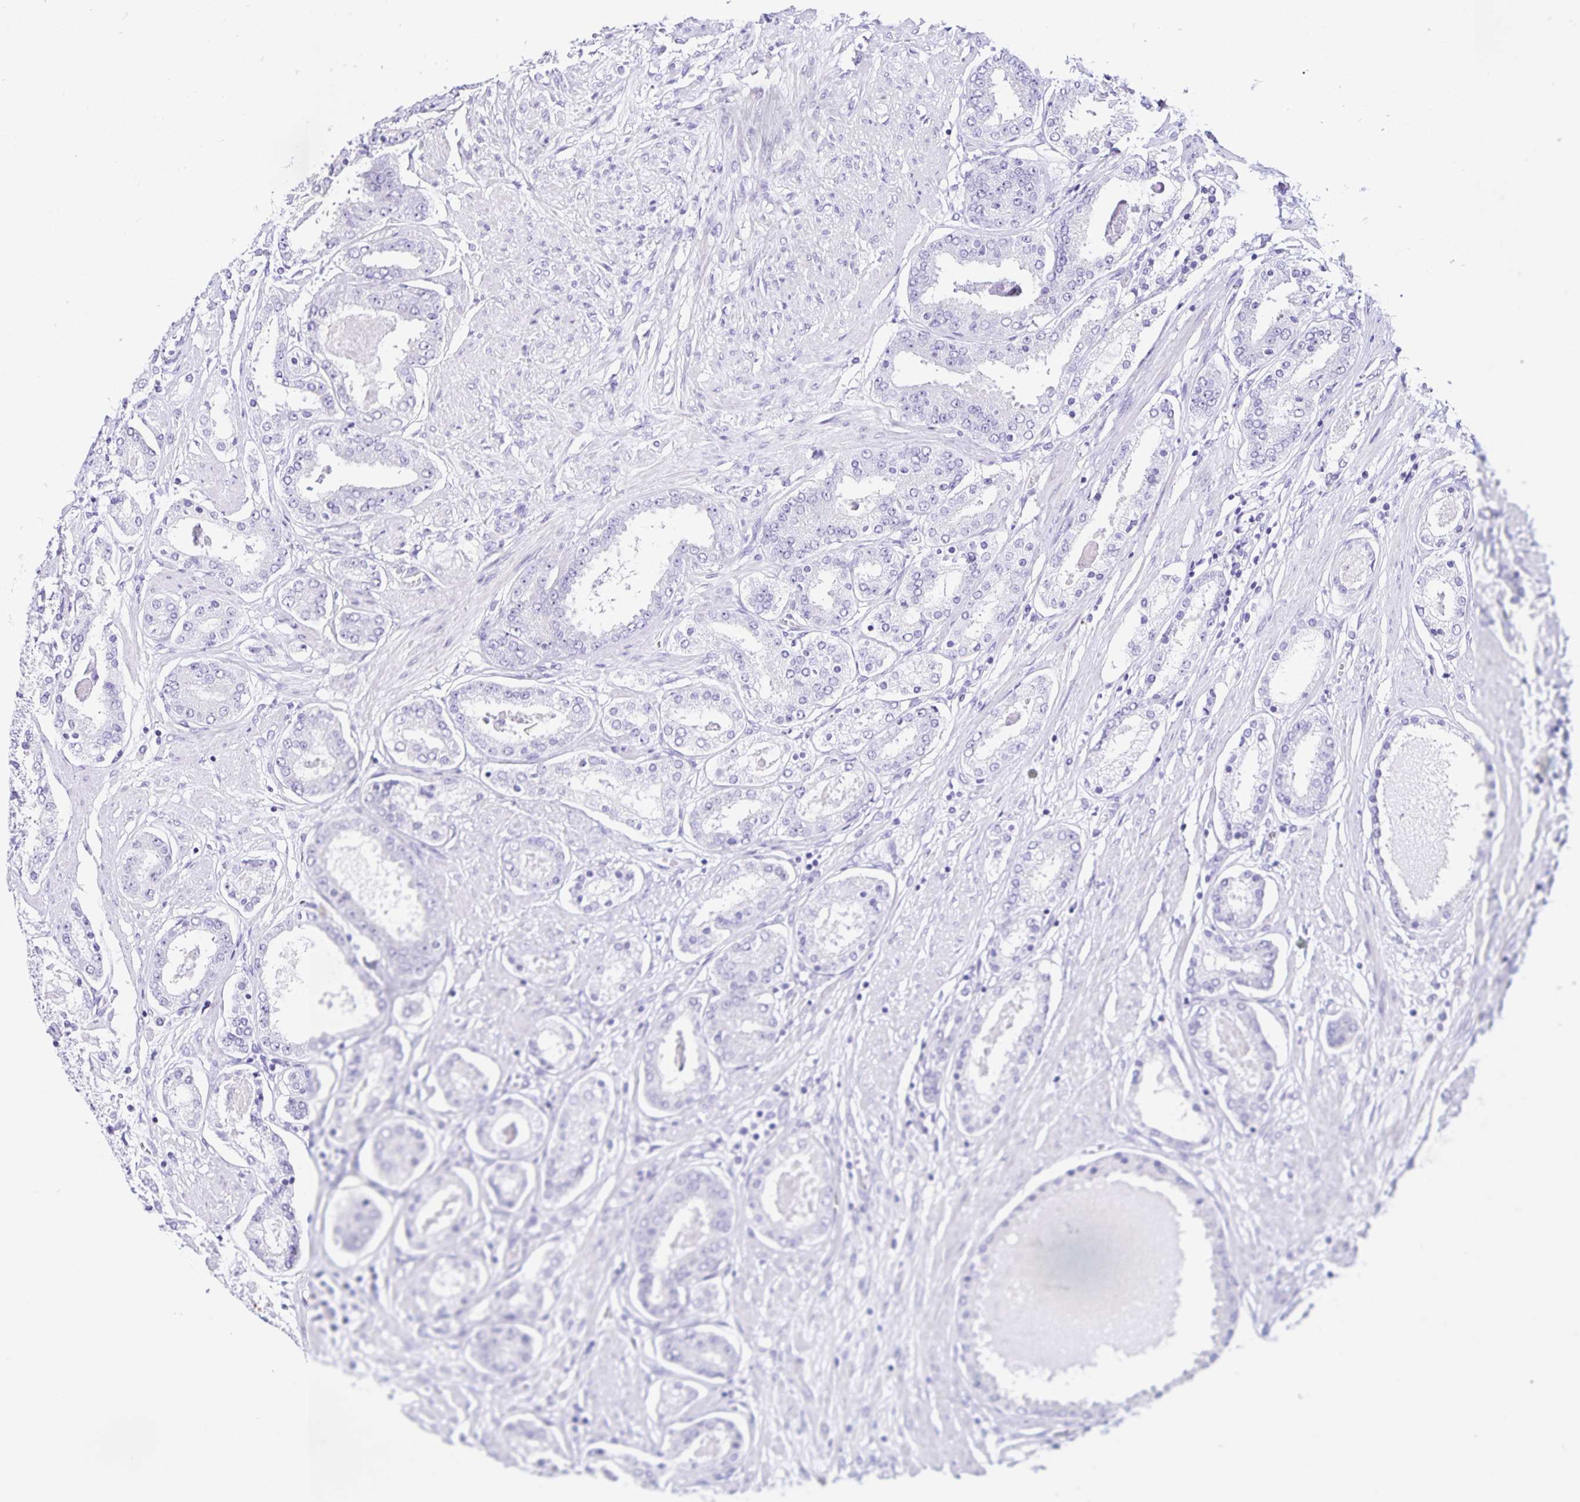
{"staining": {"intensity": "negative", "quantity": "none", "location": "none"}, "tissue": "prostate cancer", "cell_type": "Tumor cells", "image_type": "cancer", "snomed": [{"axis": "morphology", "description": "Adenocarcinoma, High grade"}, {"axis": "topography", "description": "Prostate"}], "caption": "This is an immunohistochemistry image of adenocarcinoma (high-grade) (prostate). There is no staining in tumor cells.", "gene": "FAM170A", "patient": {"sex": "male", "age": 63}}